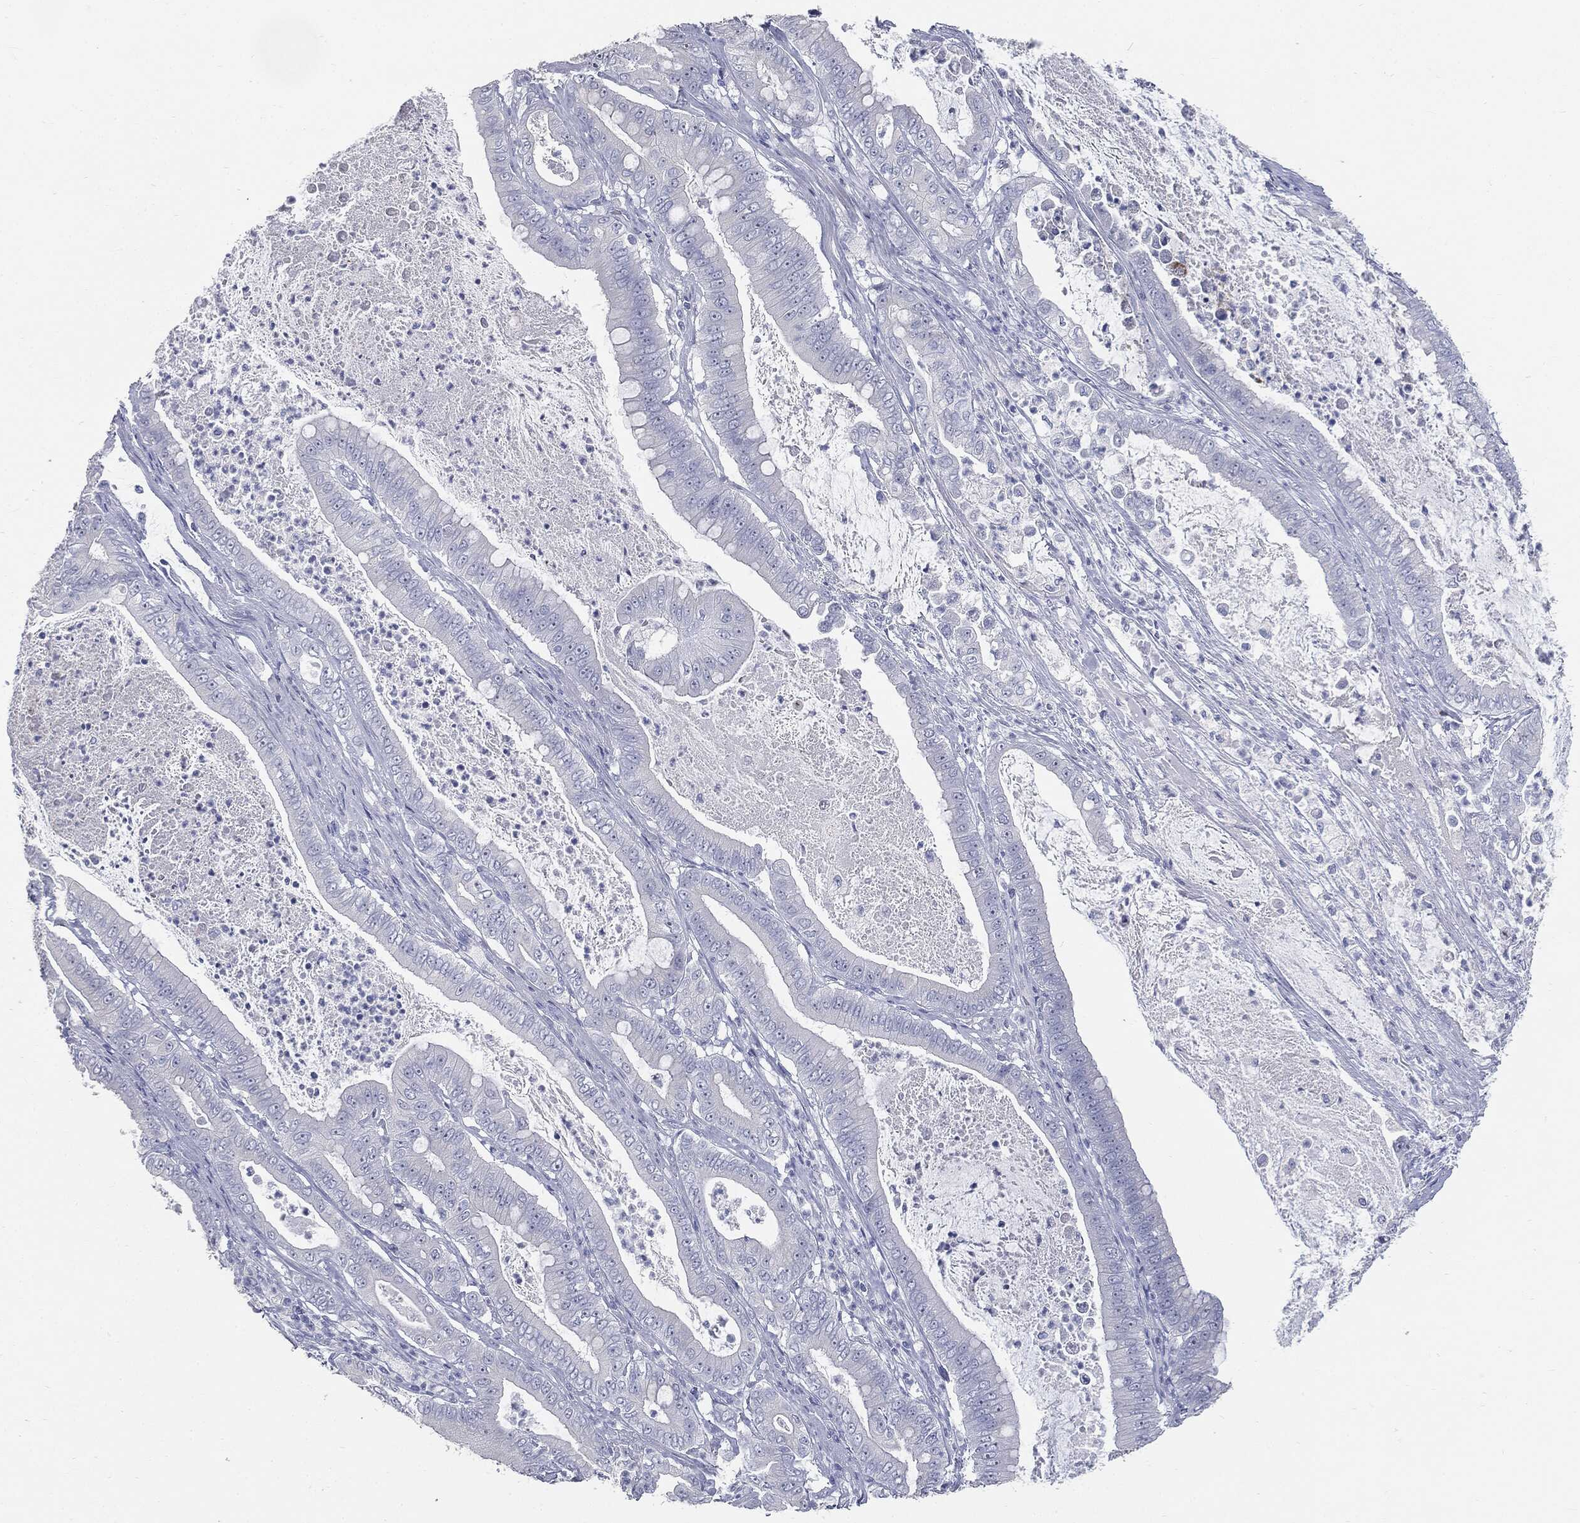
{"staining": {"intensity": "negative", "quantity": "none", "location": "none"}, "tissue": "pancreatic cancer", "cell_type": "Tumor cells", "image_type": "cancer", "snomed": [{"axis": "morphology", "description": "Adenocarcinoma, NOS"}, {"axis": "topography", "description": "Pancreas"}], "caption": "Tumor cells are negative for protein expression in human pancreatic adenocarcinoma.", "gene": "CUZD1", "patient": {"sex": "male", "age": 71}}